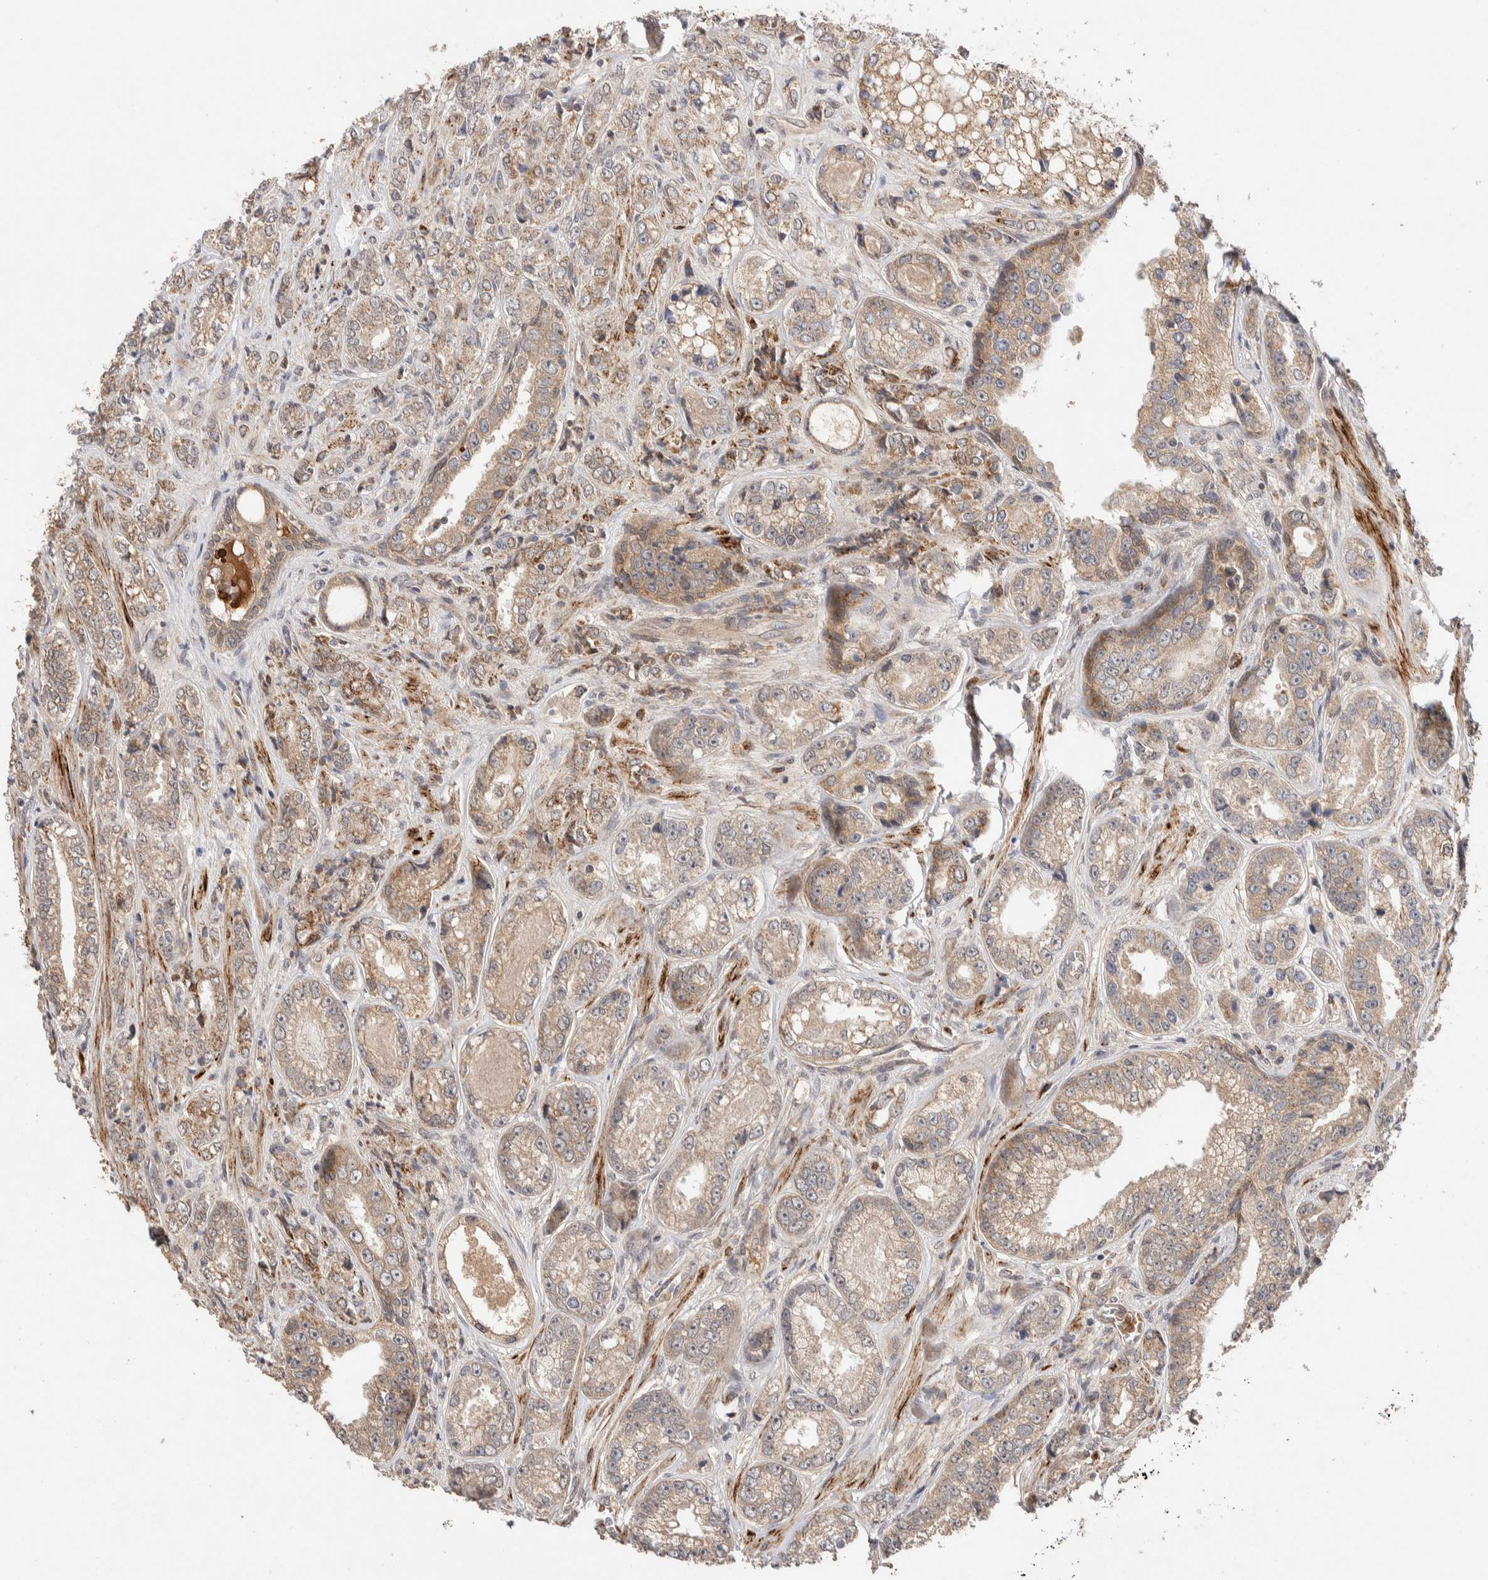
{"staining": {"intensity": "weak", "quantity": ">75%", "location": "cytoplasmic/membranous"}, "tissue": "prostate cancer", "cell_type": "Tumor cells", "image_type": "cancer", "snomed": [{"axis": "morphology", "description": "Adenocarcinoma, High grade"}, {"axis": "topography", "description": "Prostate"}], "caption": "Adenocarcinoma (high-grade) (prostate) stained with DAB (3,3'-diaminobenzidine) immunohistochemistry (IHC) exhibits low levels of weak cytoplasmic/membranous staining in approximately >75% of tumor cells.", "gene": "CASK", "patient": {"sex": "male", "age": 61}}